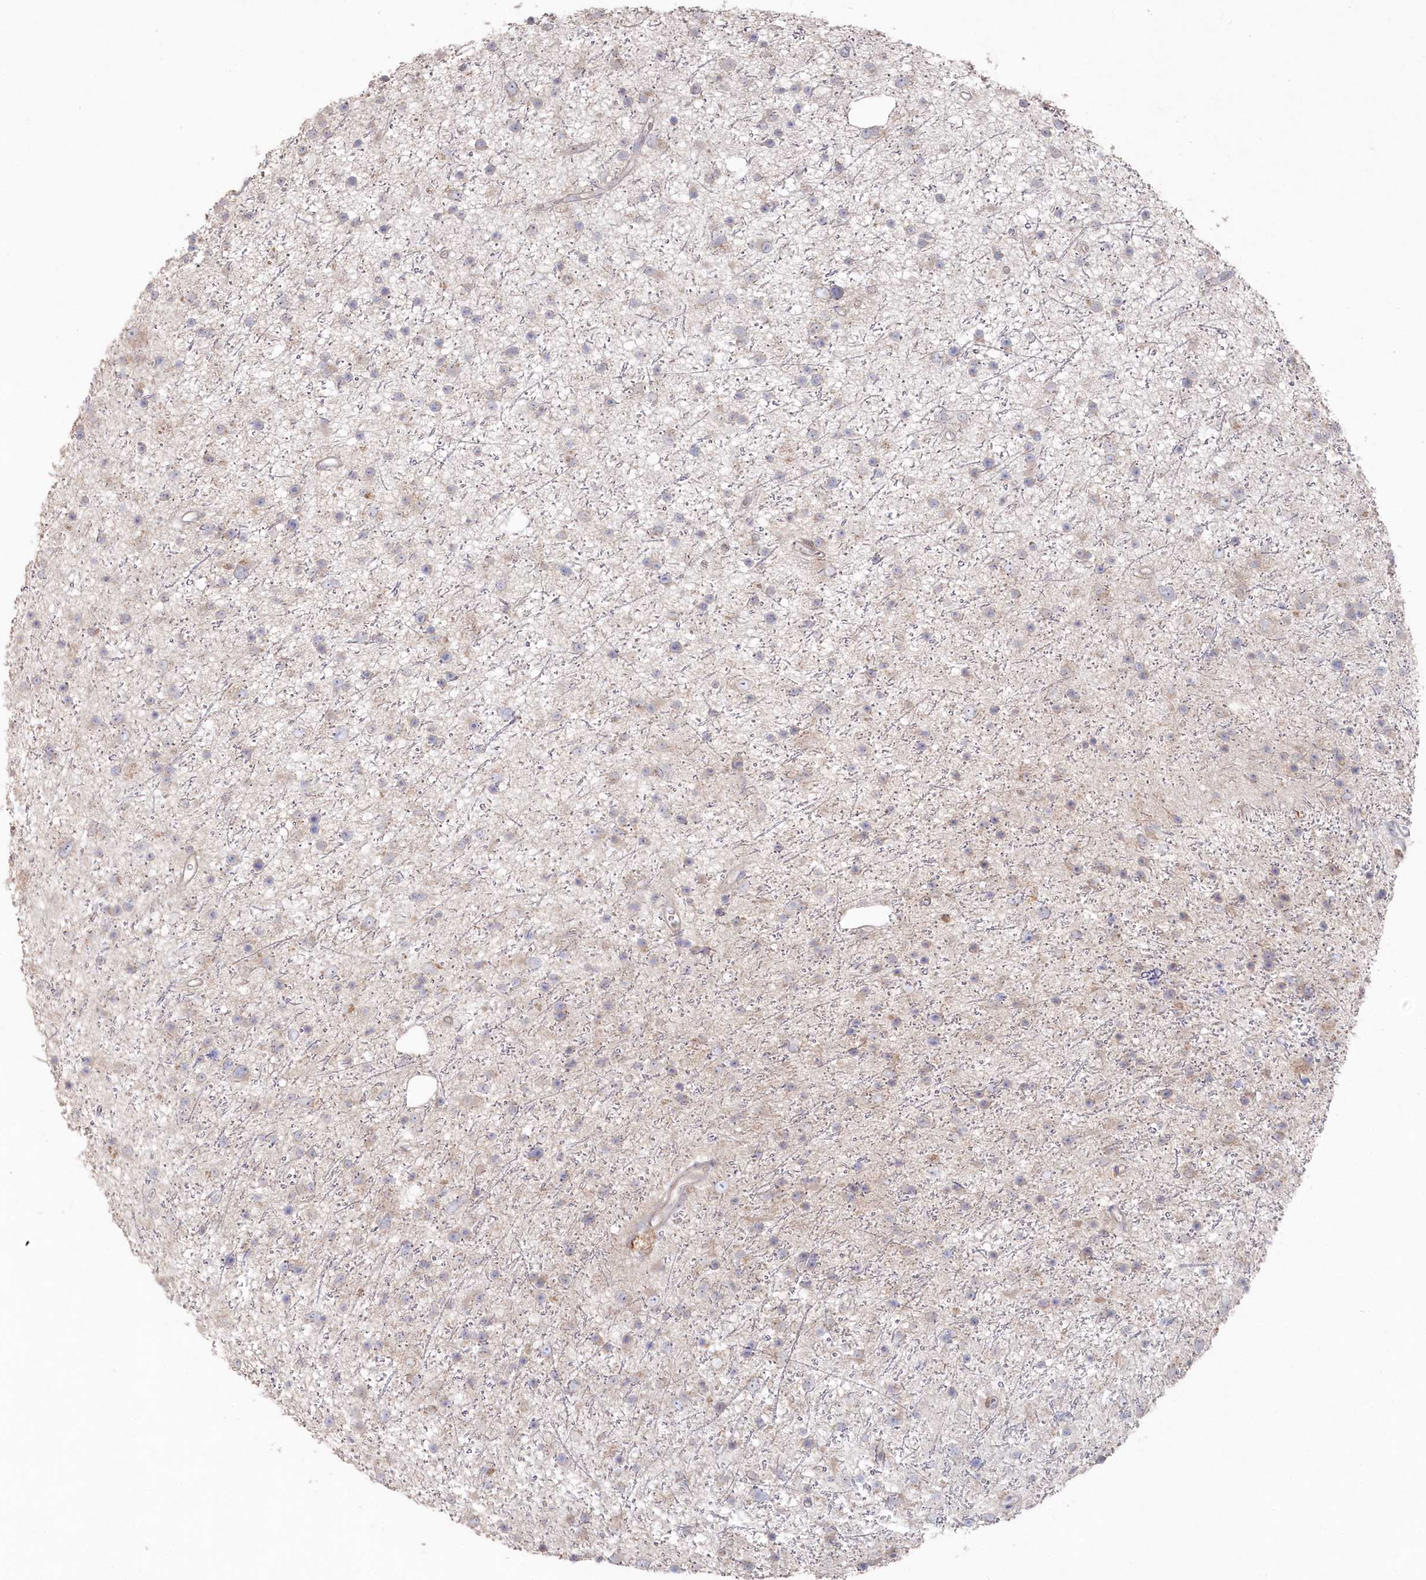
{"staining": {"intensity": "negative", "quantity": "none", "location": "none"}, "tissue": "glioma", "cell_type": "Tumor cells", "image_type": "cancer", "snomed": [{"axis": "morphology", "description": "Glioma, malignant, Low grade"}, {"axis": "topography", "description": "Cerebral cortex"}], "caption": "There is no significant expression in tumor cells of low-grade glioma (malignant).", "gene": "TGFBRAP1", "patient": {"sex": "female", "age": 39}}